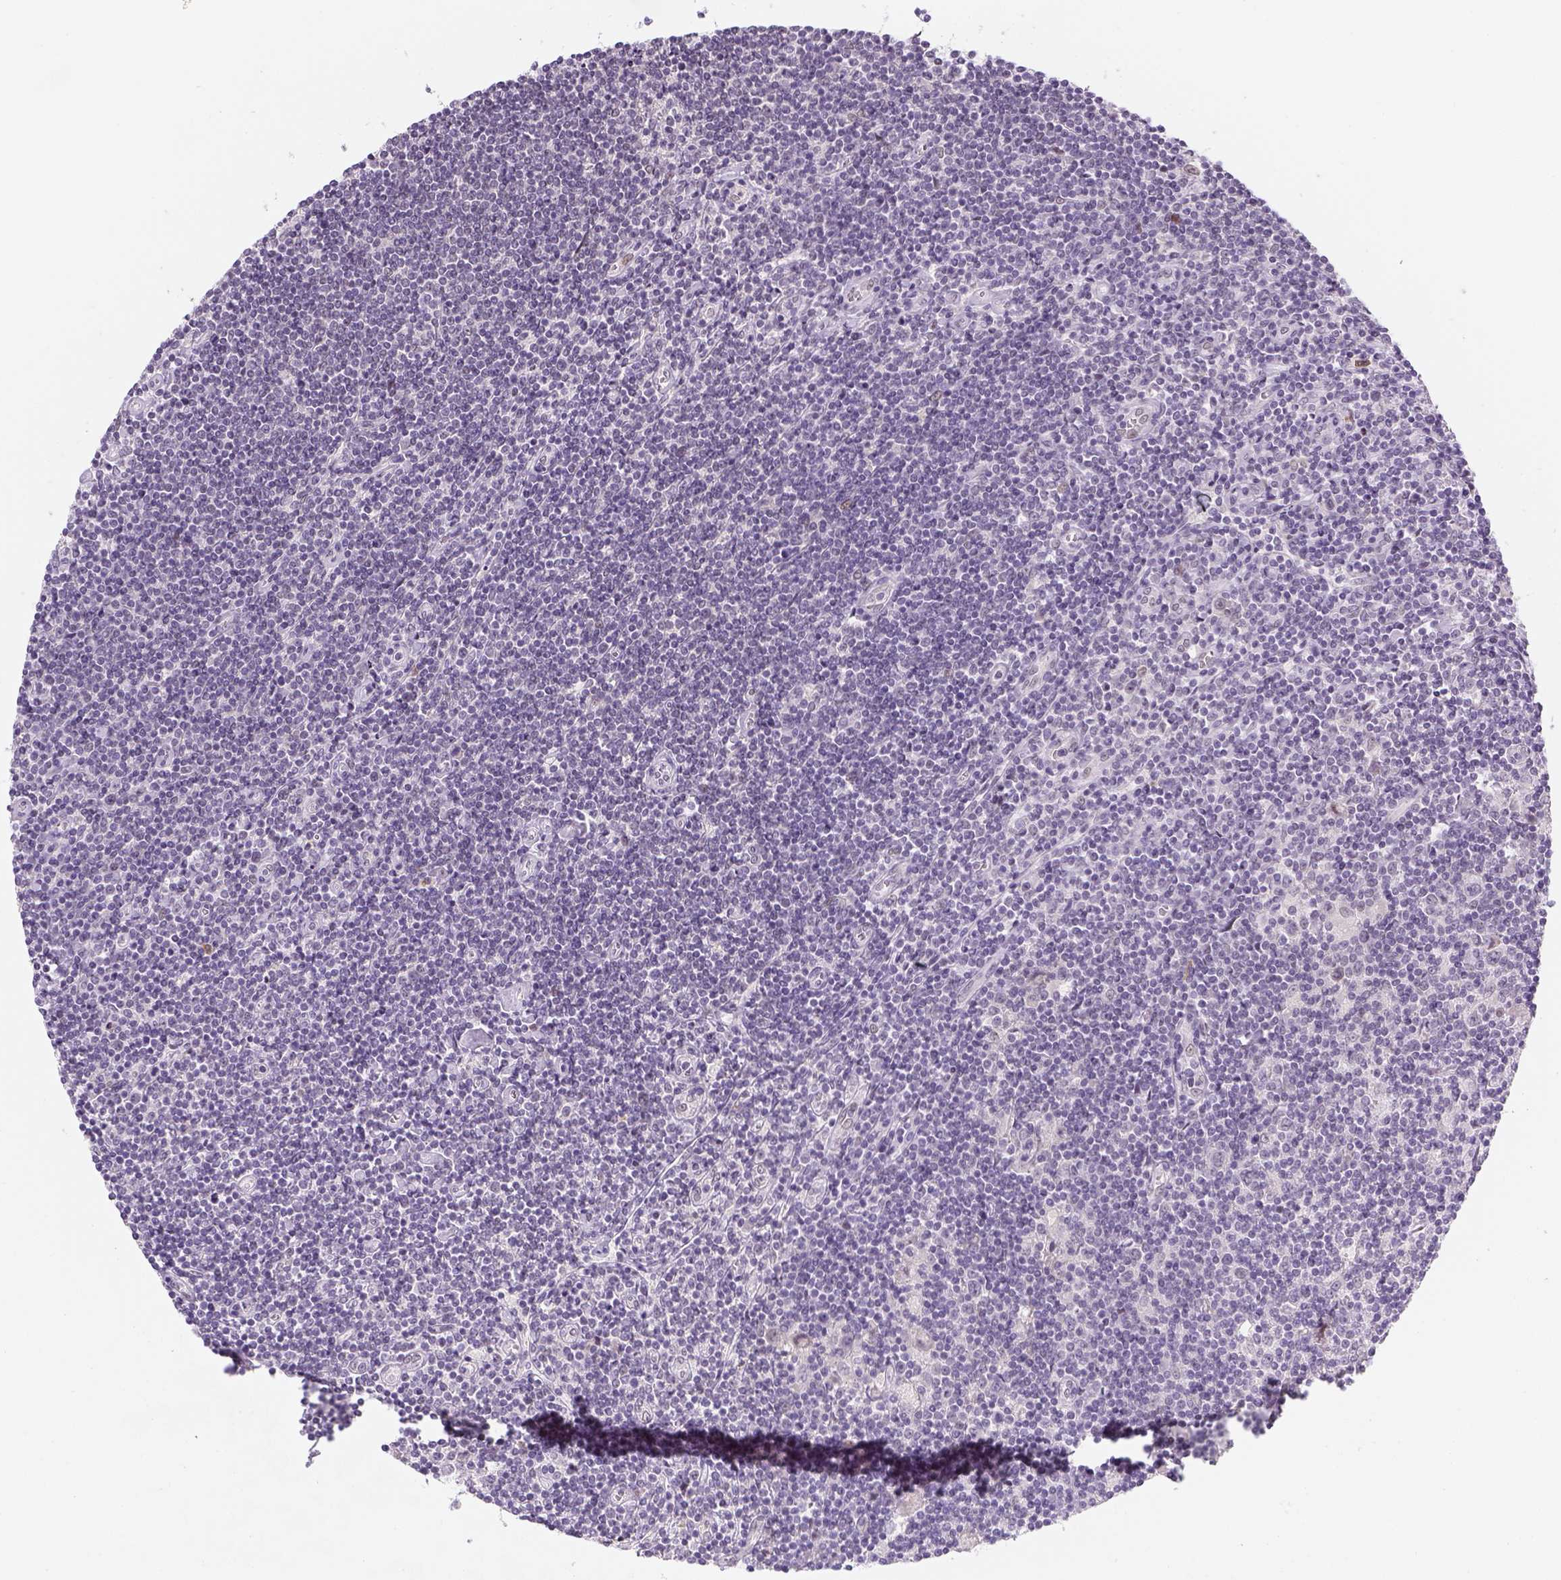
{"staining": {"intensity": "negative", "quantity": "none", "location": "none"}, "tissue": "lymphoma", "cell_type": "Tumor cells", "image_type": "cancer", "snomed": [{"axis": "morphology", "description": "Hodgkin's disease, NOS"}, {"axis": "topography", "description": "Lymph node"}], "caption": "Lymphoma was stained to show a protein in brown. There is no significant positivity in tumor cells.", "gene": "MAGEB3", "patient": {"sex": "male", "age": 40}}